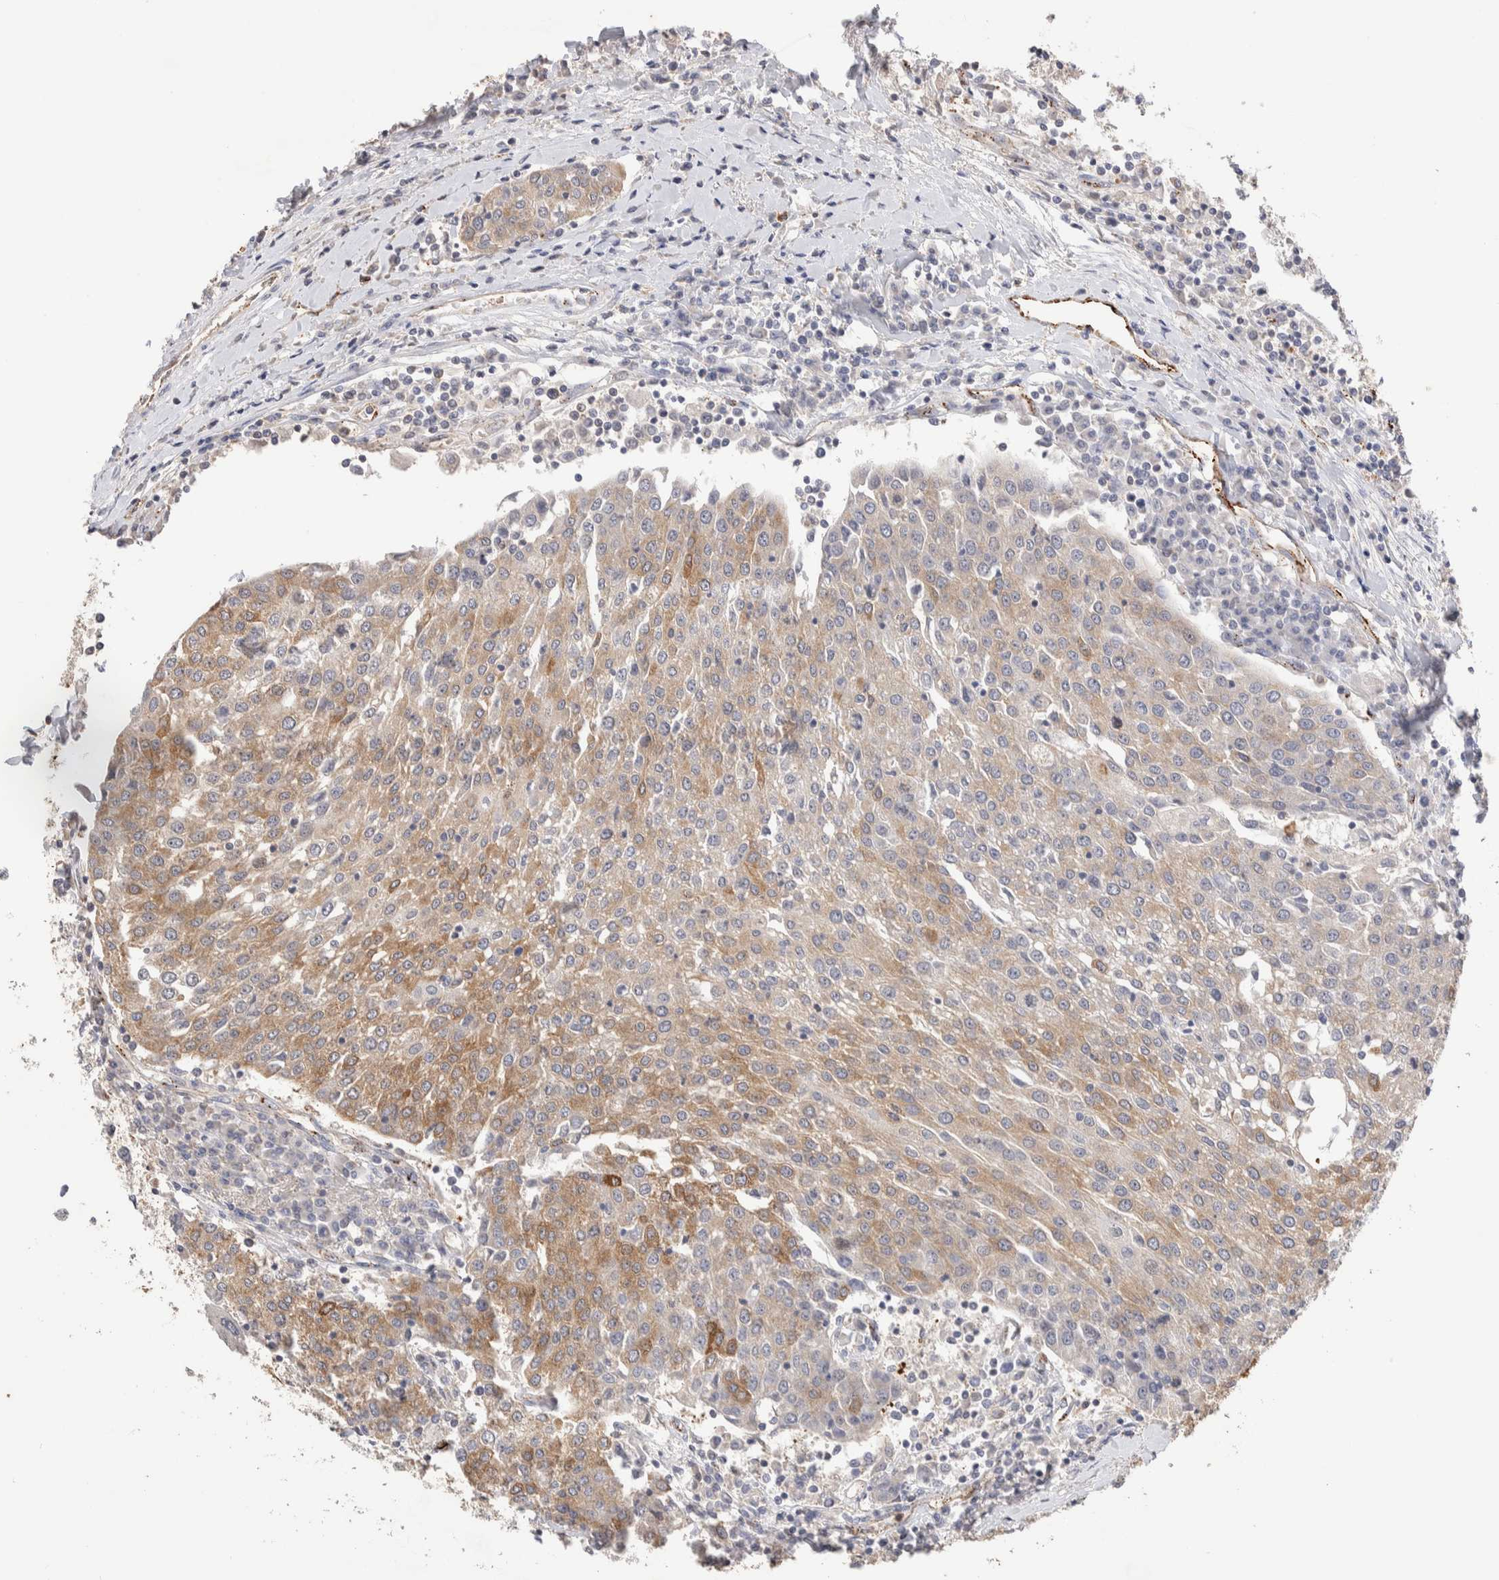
{"staining": {"intensity": "weak", "quantity": "25%-75%", "location": "cytoplasmic/membranous"}, "tissue": "urothelial cancer", "cell_type": "Tumor cells", "image_type": "cancer", "snomed": [{"axis": "morphology", "description": "Urothelial carcinoma, High grade"}, {"axis": "topography", "description": "Urinary bladder"}], "caption": "Urothelial cancer stained for a protein shows weak cytoplasmic/membranous positivity in tumor cells.", "gene": "NSMAF", "patient": {"sex": "female", "age": 85}}